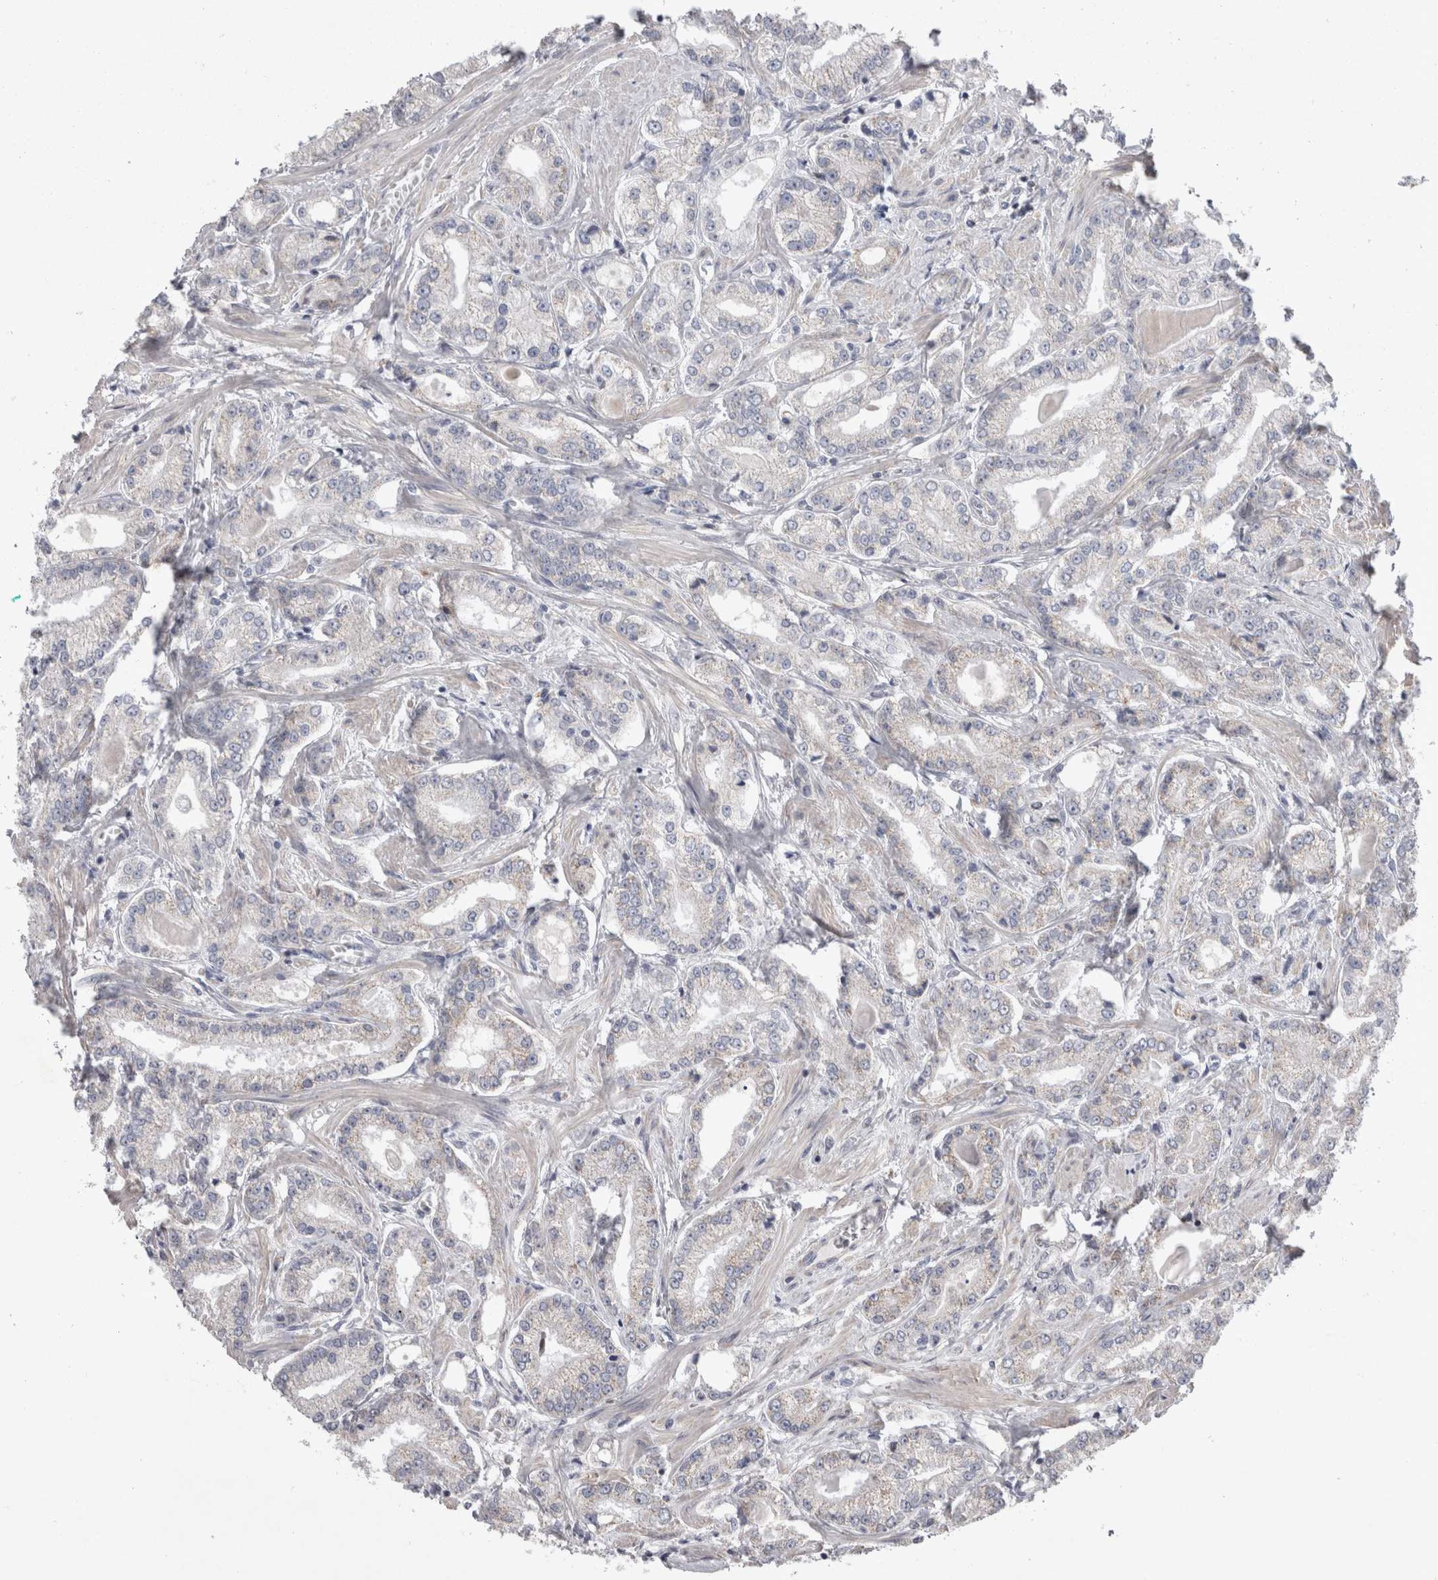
{"staining": {"intensity": "negative", "quantity": "none", "location": "none"}, "tissue": "prostate cancer", "cell_type": "Tumor cells", "image_type": "cancer", "snomed": [{"axis": "morphology", "description": "Adenocarcinoma, Low grade"}, {"axis": "topography", "description": "Prostate"}], "caption": "Tumor cells are negative for protein expression in human prostate cancer (adenocarcinoma (low-grade)).", "gene": "HDHD3", "patient": {"sex": "male", "age": 62}}